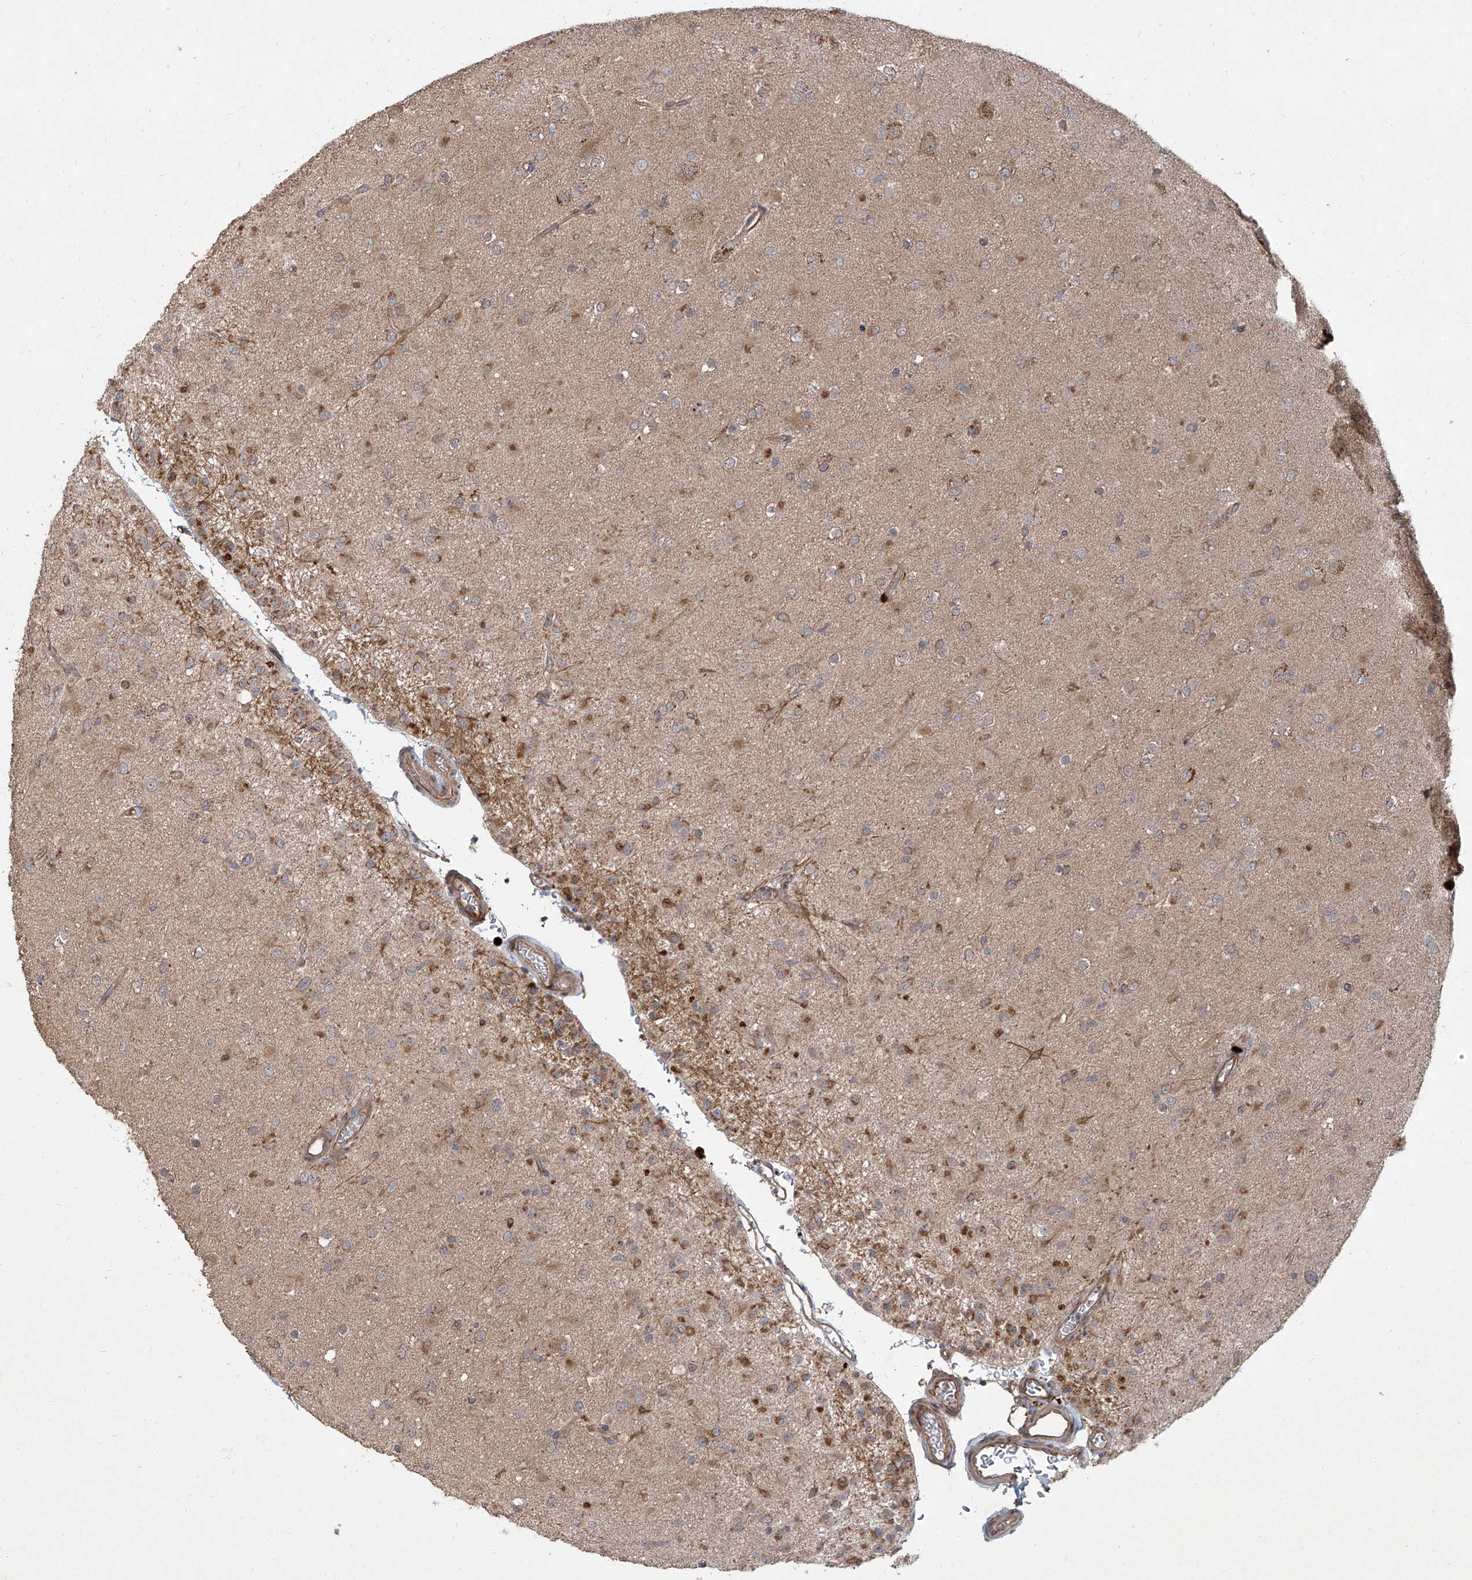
{"staining": {"intensity": "negative", "quantity": "none", "location": "none"}, "tissue": "glioma", "cell_type": "Tumor cells", "image_type": "cancer", "snomed": [{"axis": "morphology", "description": "Glioma, malignant, Low grade"}, {"axis": "topography", "description": "Brain"}], "caption": "Immunohistochemistry (IHC) photomicrograph of neoplastic tissue: malignant low-grade glioma stained with DAB reveals no significant protein positivity in tumor cells.", "gene": "CCN1", "patient": {"sex": "male", "age": 65}}